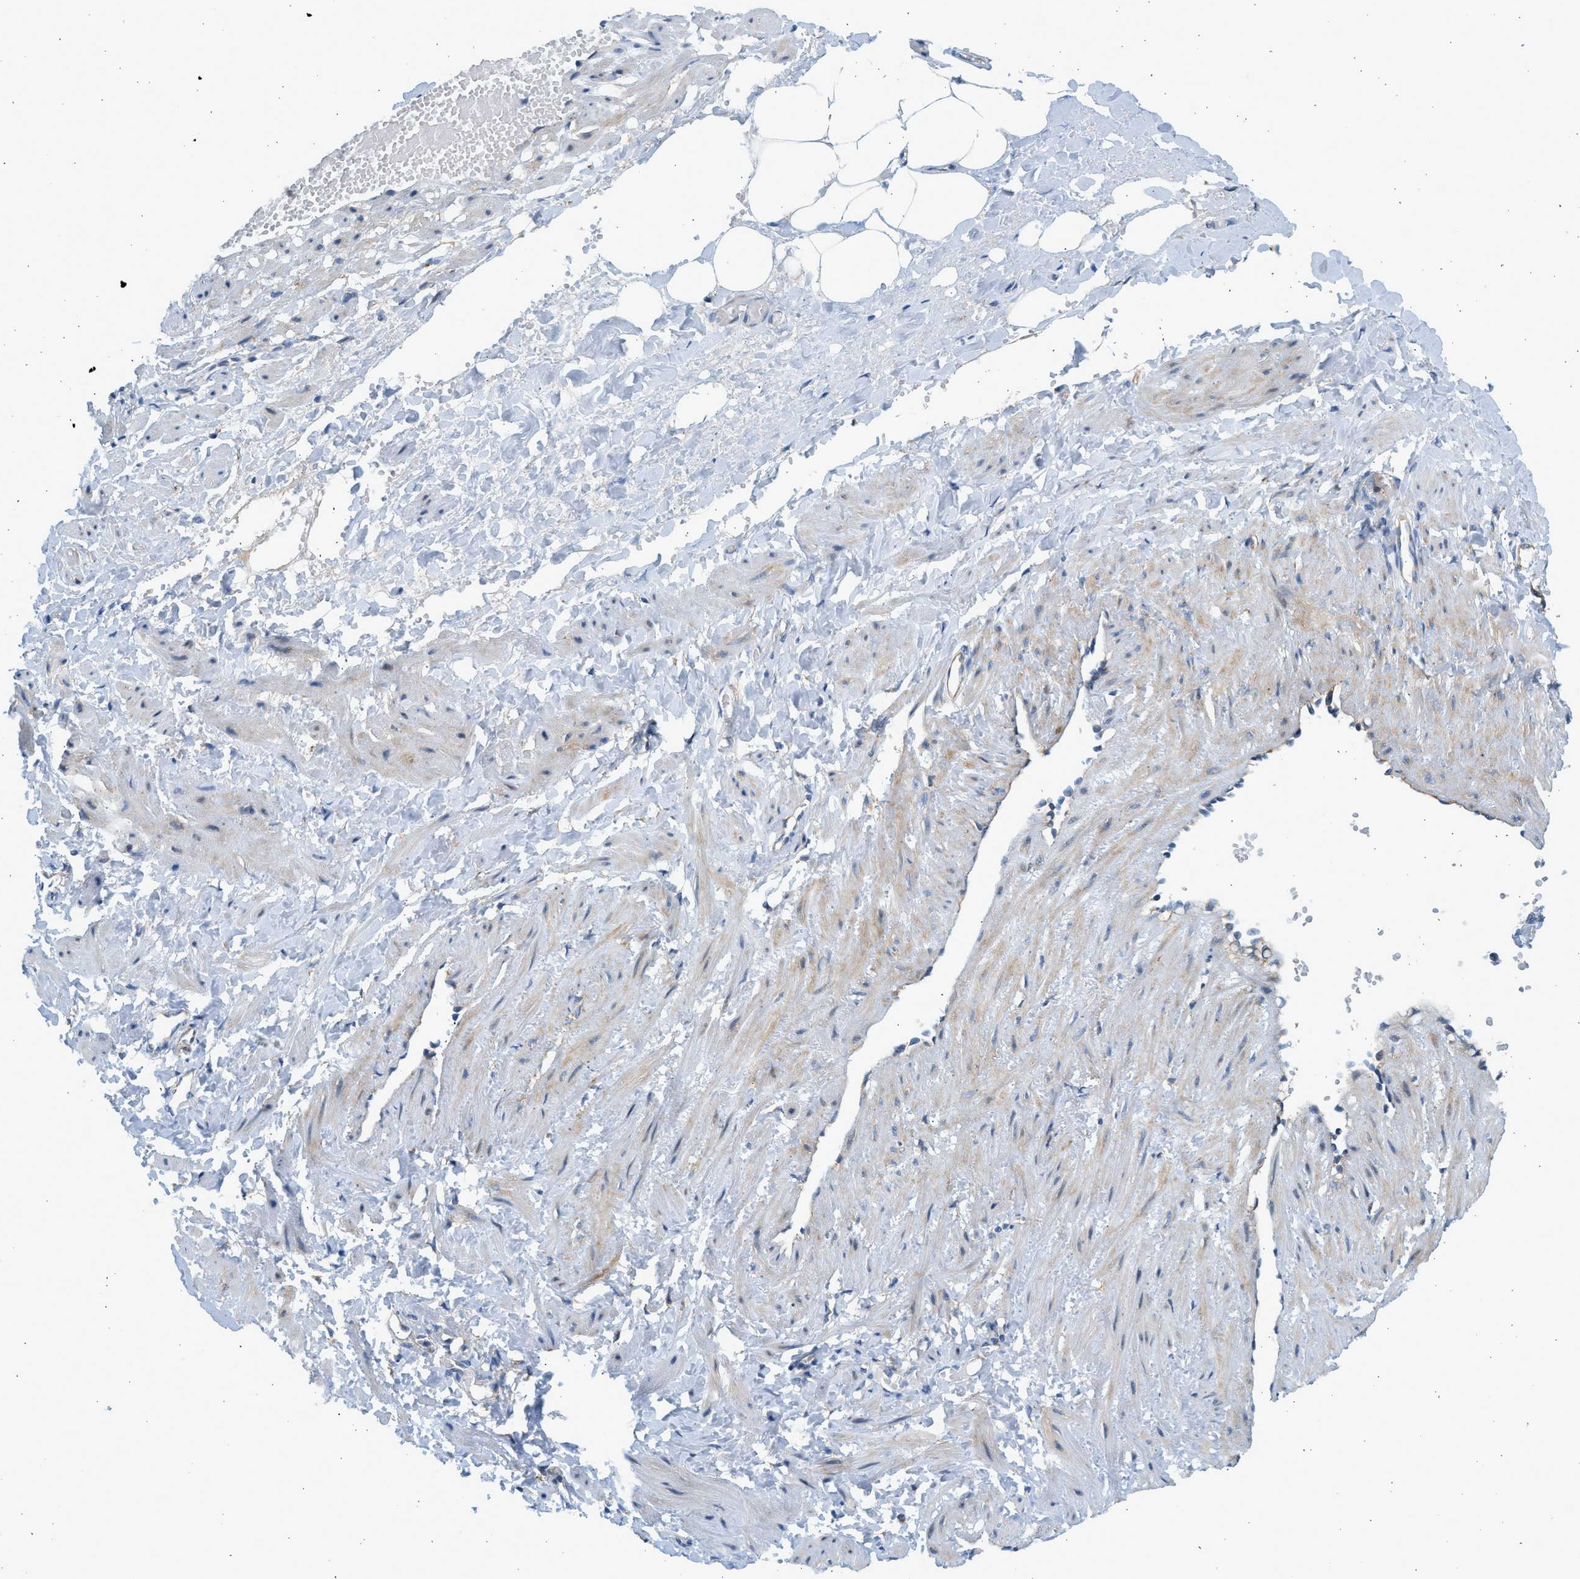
{"staining": {"intensity": "negative", "quantity": "none", "location": "none"}, "tissue": "adipose tissue", "cell_type": "Adipocytes", "image_type": "normal", "snomed": [{"axis": "morphology", "description": "Normal tissue, NOS"}, {"axis": "topography", "description": "Soft tissue"}, {"axis": "topography", "description": "Vascular tissue"}], "caption": "DAB immunohistochemical staining of benign adipose tissue exhibits no significant staining in adipocytes.", "gene": "CNTN6", "patient": {"sex": "female", "age": 35}}